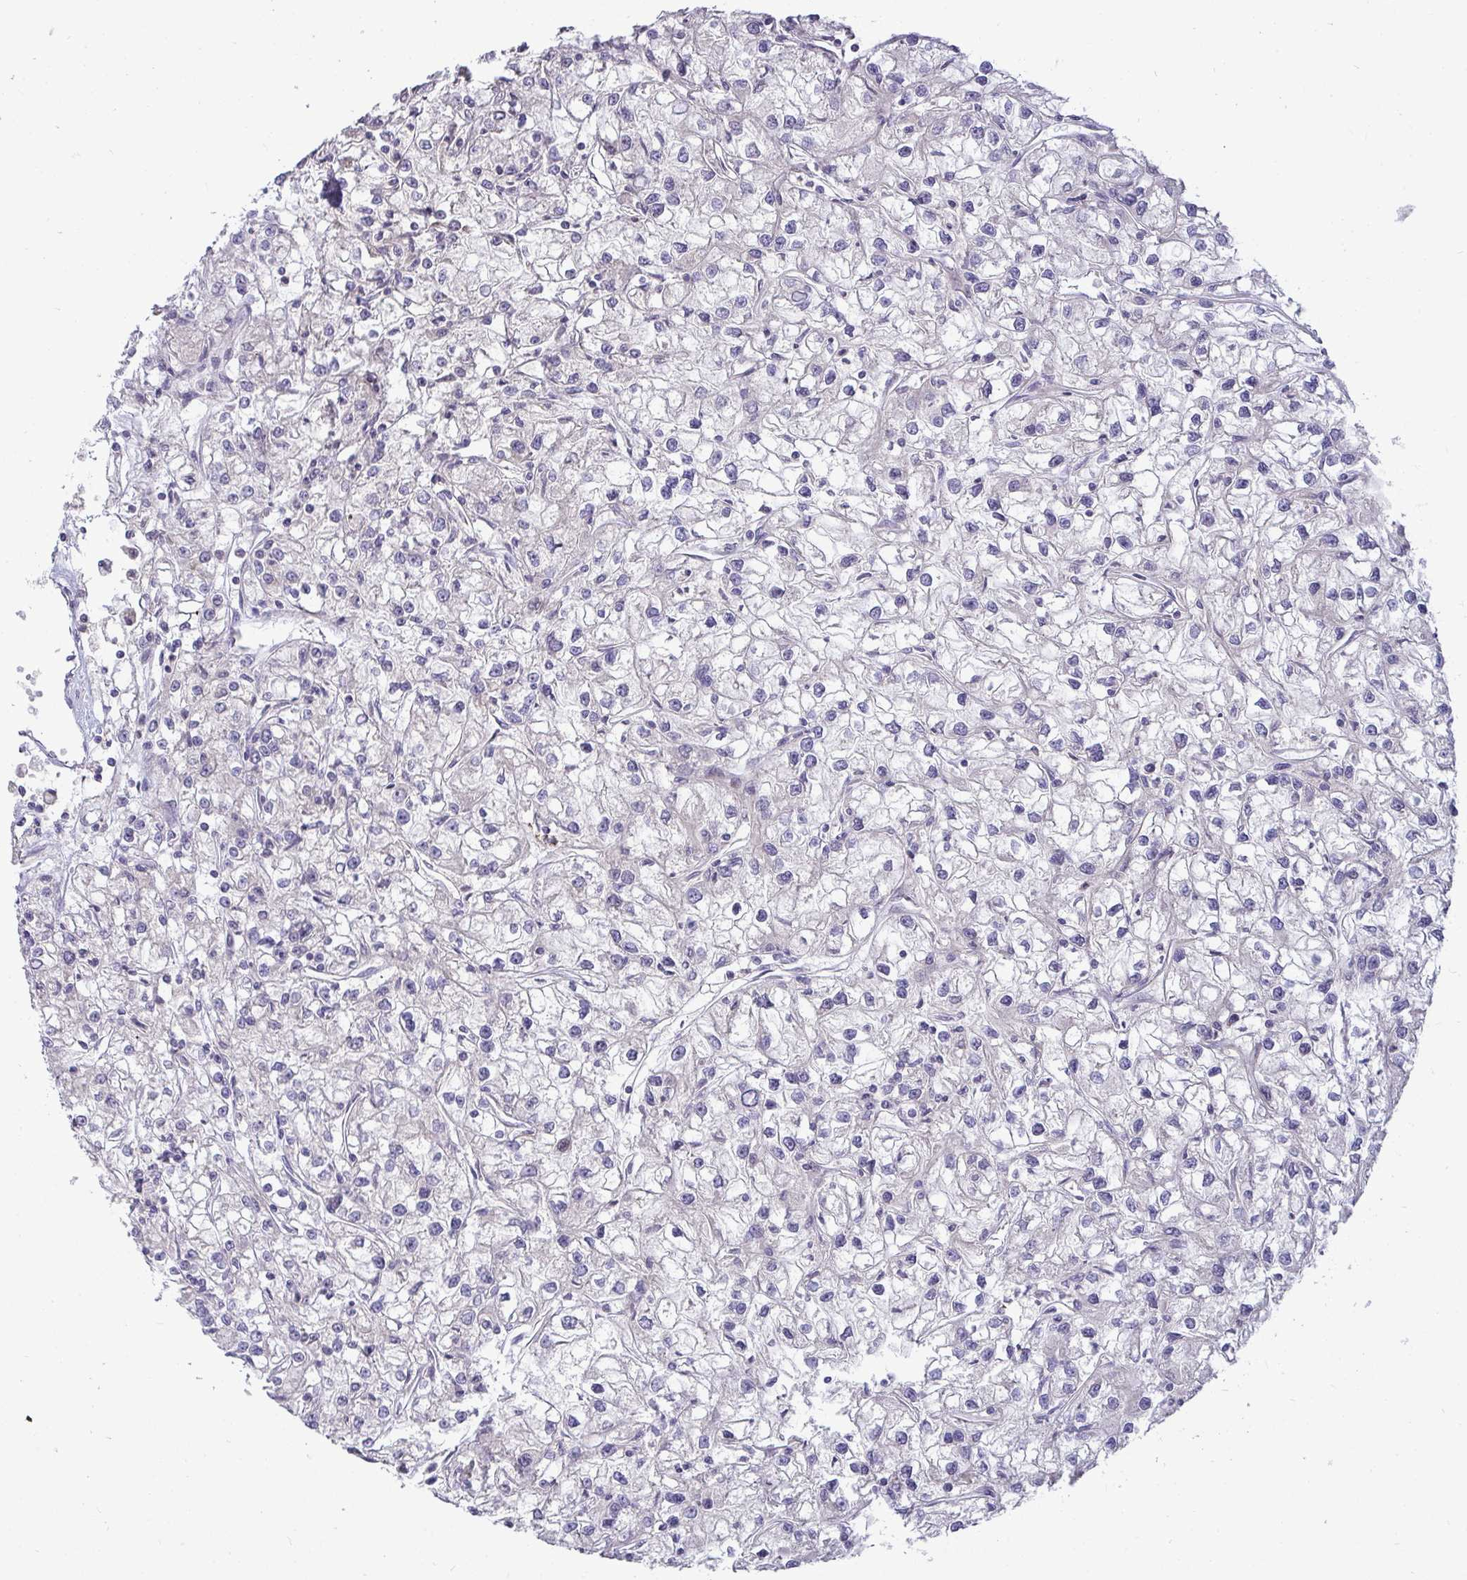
{"staining": {"intensity": "negative", "quantity": "none", "location": "none"}, "tissue": "renal cancer", "cell_type": "Tumor cells", "image_type": "cancer", "snomed": [{"axis": "morphology", "description": "Adenocarcinoma, NOS"}, {"axis": "topography", "description": "Kidney"}], "caption": "DAB (3,3'-diaminobenzidine) immunohistochemical staining of renal cancer (adenocarcinoma) exhibits no significant expression in tumor cells. (DAB (3,3'-diaminobenzidine) immunohistochemistry, high magnification).", "gene": "SH2D1B", "patient": {"sex": "female", "age": 59}}